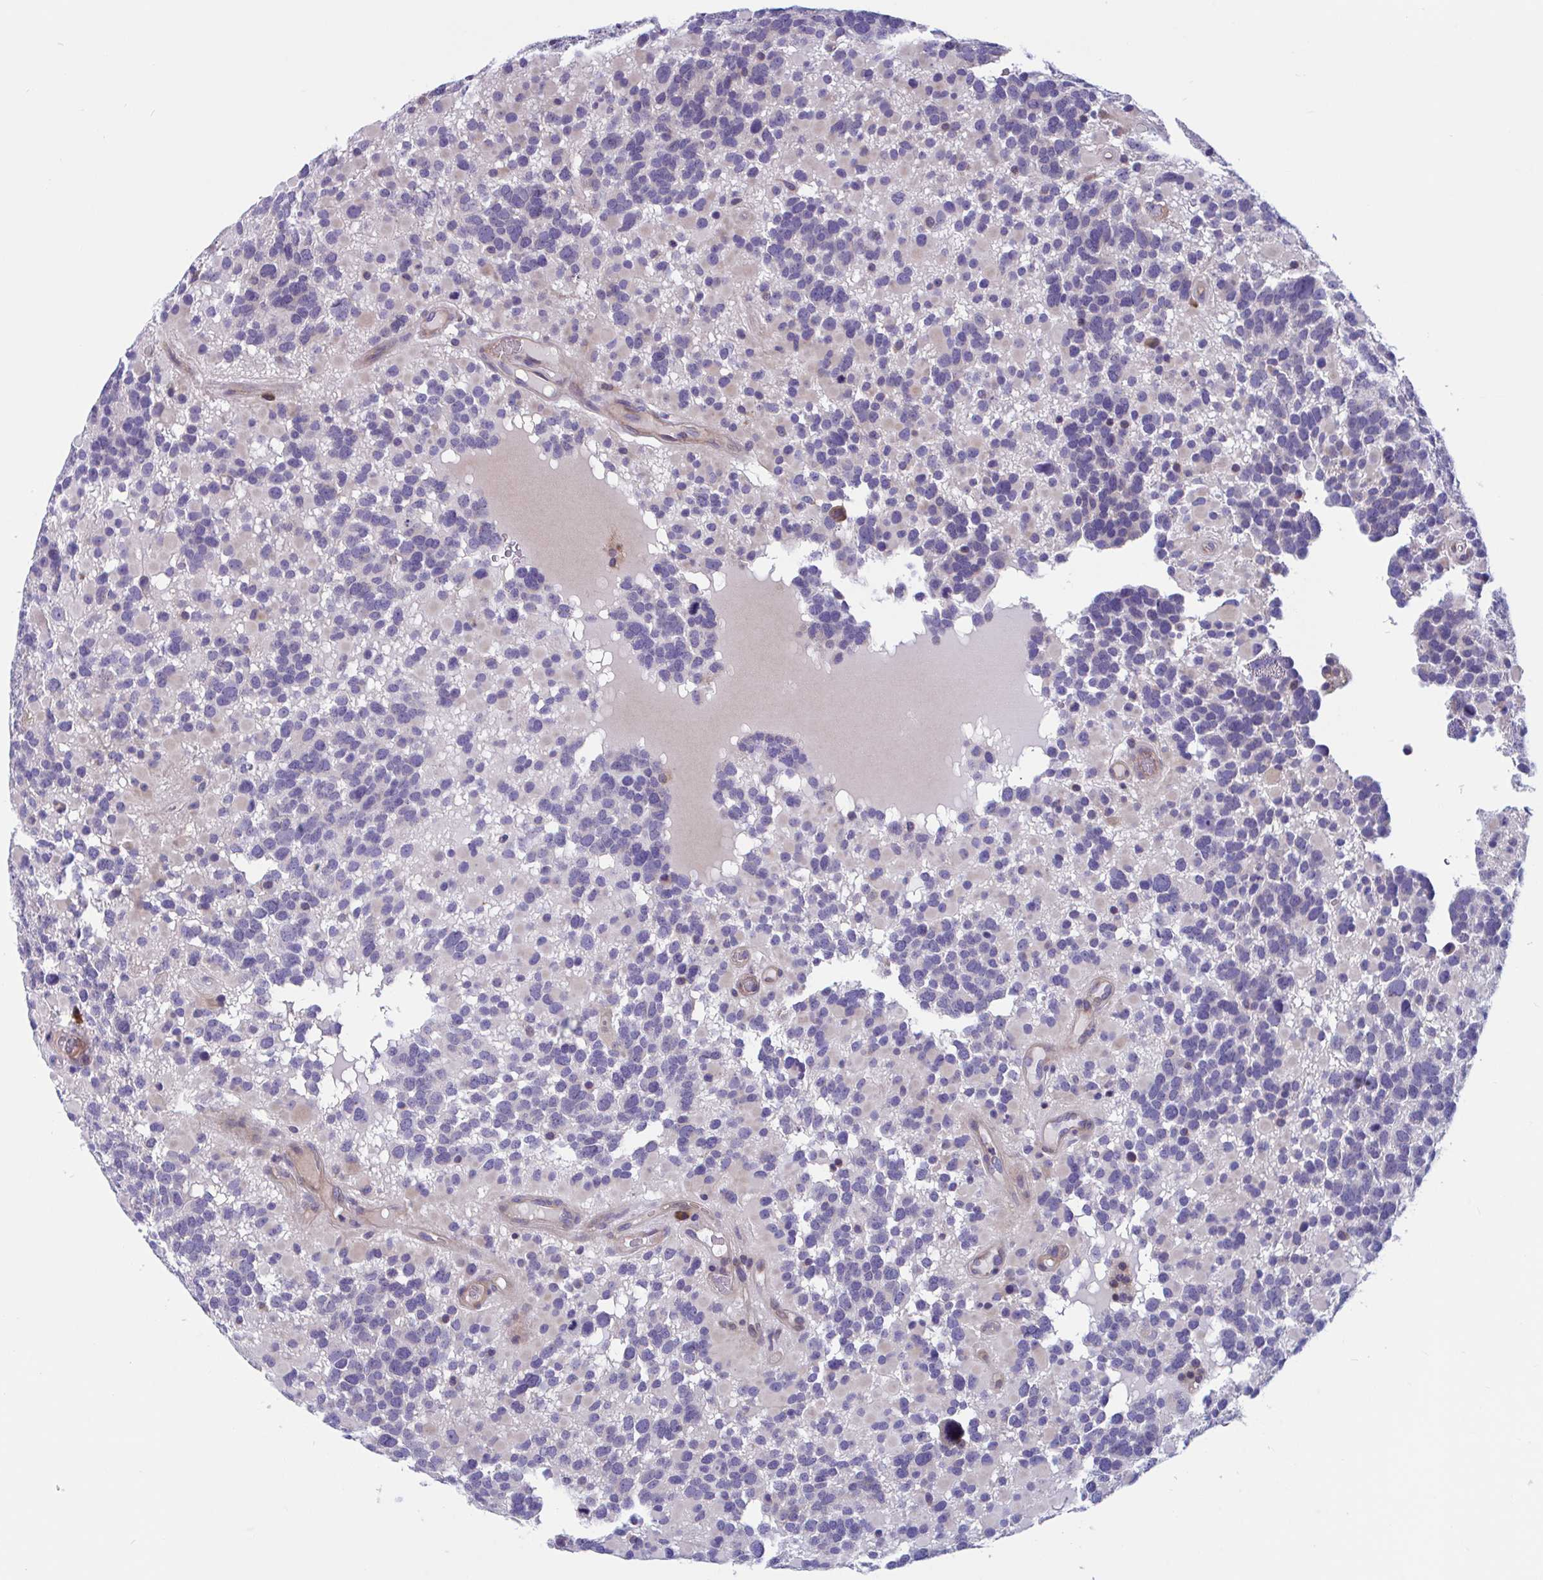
{"staining": {"intensity": "negative", "quantity": "none", "location": "none"}, "tissue": "glioma", "cell_type": "Tumor cells", "image_type": "cancer", "snomed": [{"axis": "morphology", "description": "Glioma, malignant, High grade"}, {"axis": "topography", "description": "Brain"}], "caption": "Immunohistochemistry of human malignant glioma (high-grade) demonstrates no expression in tumor cells.", "gene": "WBP1", "patient": {"sex": "female", "age": 40}}